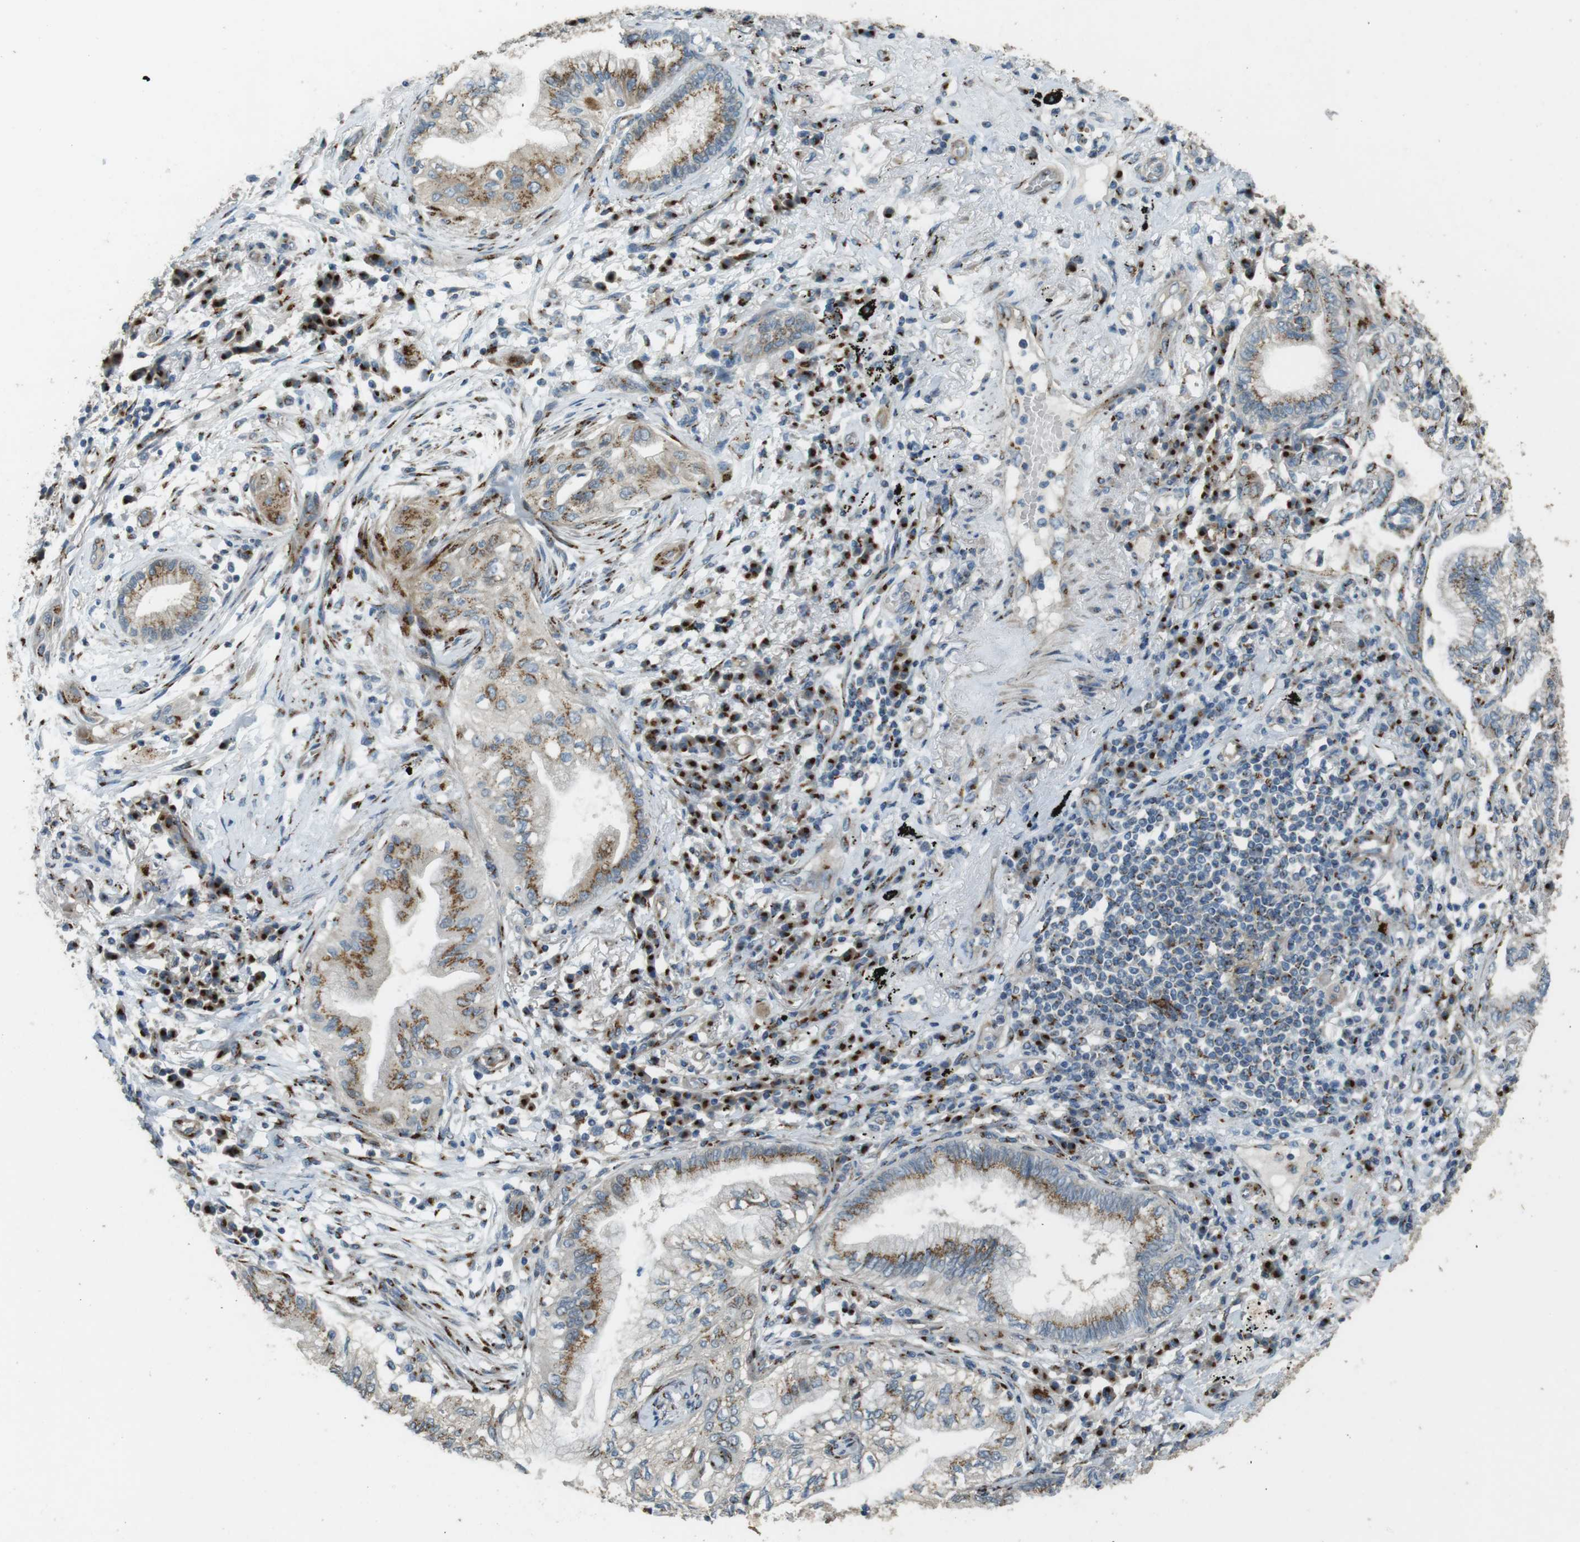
{"staining": {"intensity": "moderate", "quantity": ">75%", "location": "cytoplasmic/membranous"}, "tissue": "lung cancer", "cell_type": "Tumor cells", "image_type": "cancer", "snomed": [{"axis": "morphology", "description": "Normal tissue, NOS"}, {"axis": "morphology", "description": "Adenocarcinoma, NOS"}, {"axis": "topography", "description": "Bronchus"}, {"axis": "topography", "description": "Lung"}], "caption": "DAB immunohistochemical staining of human lung adenocarcinoma reveals moderate cytoplasmic/membranous protein expression in about >75% of tumor cells.", "gene": "TMEM115", "patient": {"sex": "female", "age": 70}}